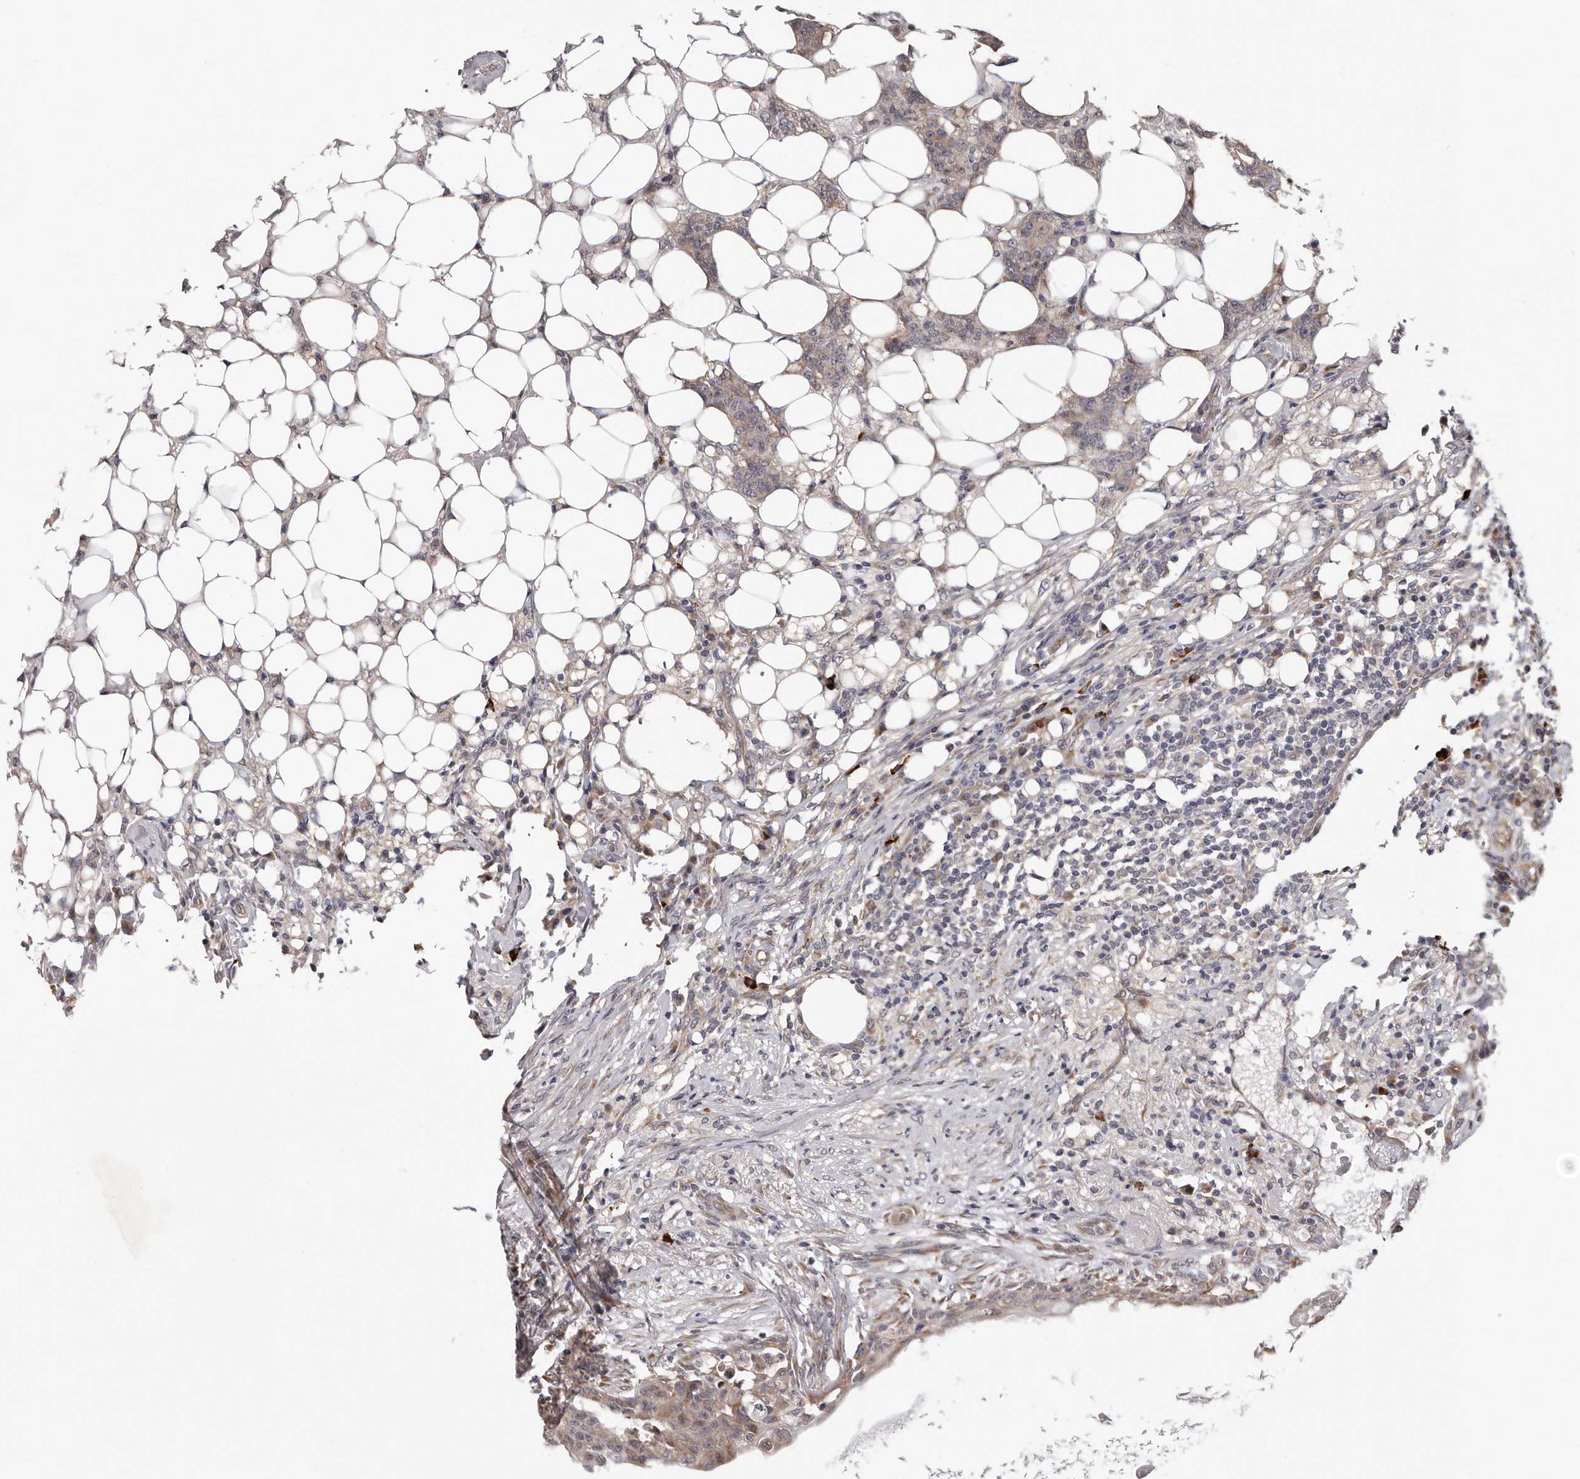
{"staining": {"intensity": "weak", "quantity": "25%-75%", "location": "cytoplasmic/membranous"}, "tissue": "breast cancer", "cell_type": "Tumor cells", "image_type": "cancer", "snomed": [{"axis": "morphology", "description": "Duct carcinoma"}, {"axis": "topography", "description": "Breast"}], "caption": "Immunohistochemistry (IHC) micrograph of neoplastic tissue: intraductal carcinoma (breast) stained using immunohistochemistry (IHC) shows low levels of weak protein expression localized specifically in the cytoplasmic/membranous of tumor cells, appearing as a cytoplasmic/membranous brown color.", "gene": "MED8", "patient": {"sex": "female", "age": 40}}